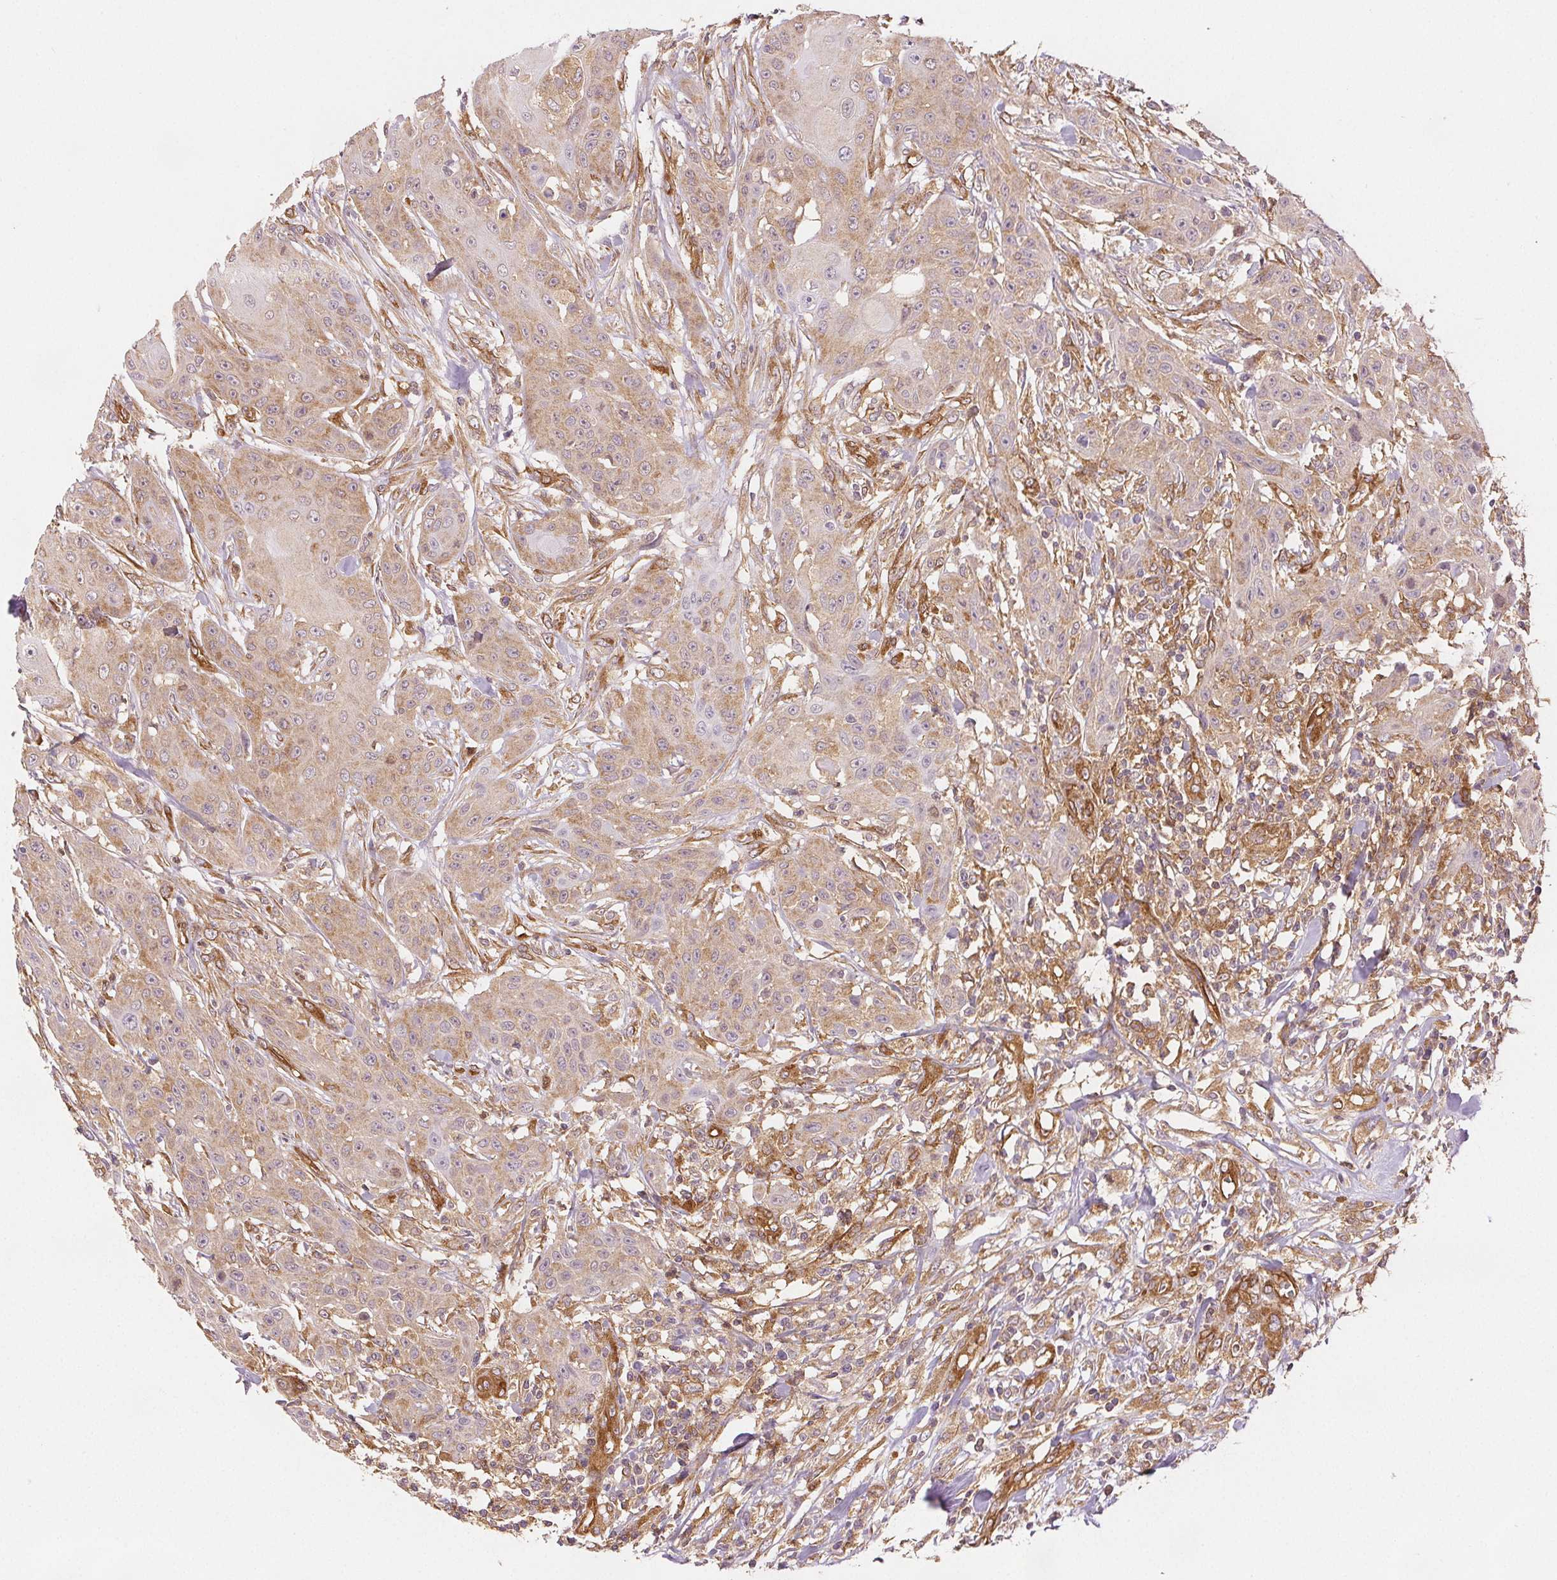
{"staining": {"intensity": "weak", "quantity": ">75%", "location": "cytoplasmic/membranous"}, "tissue": "head and neck cancer", "cell_type": "Tumor cells", "image_type": "cancer", "snomed": [{"axis": "morphology", "description": "Squamous cell carcinoma, NOS"}, {"axis": "topography", "description": "Oral tissue"}, {"axis": "topography", "description": "Head-Neck"}], "caption": "Tumor cells show low levels of weak cytoplasmic/membranous staining in approximately >75% of cells in human head and neck cancer (squamous cell carcinoma). (IHC, brightfield microscopy, high magnification).", "gene": "DIAPH2", "patient": {"sex": "female", "age": 55}}